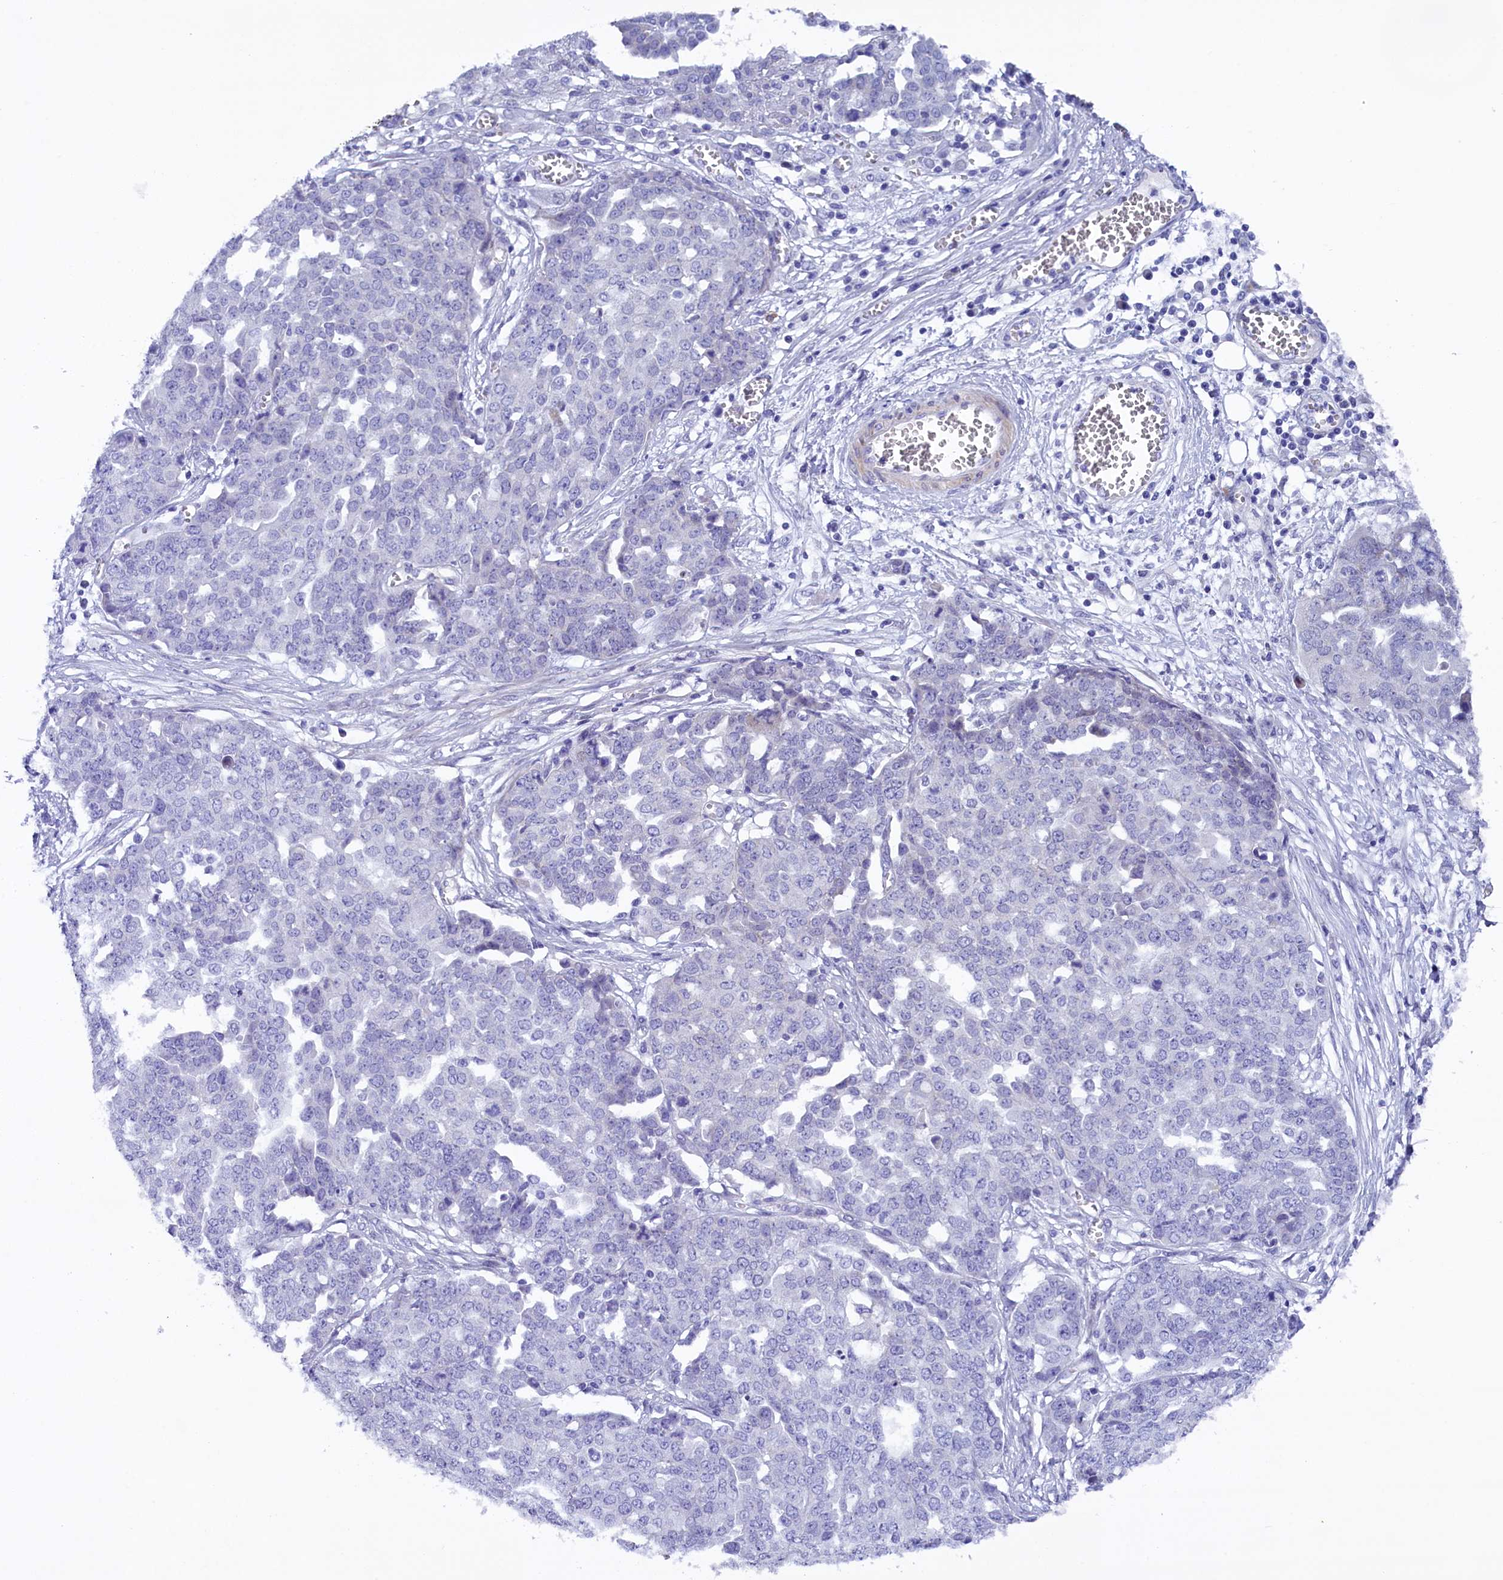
{"staining": {"intensity": "negative", "quantity": "none", "location": "none"}, "tissue": "ovarian cancer", "cell_type": "Tumor cells", "image_type": "cancer", "snomed": [{"axis": "morphology", "description": "Cystadenocarcinoma, serous, NOS"}, {"axis": "topography", "description": "Soft tissue"}, {"axis": "topography", "description": "Ovary"}], "caption": "High power microscopy histopathology image of an immunohistochemistry (IHC) image of ovarian serous cystadenocarcinoma, revealing no significant expression in tumor cells.", "gene": "SLC39A6", "patient": {"sex": "female", "age": 57}}